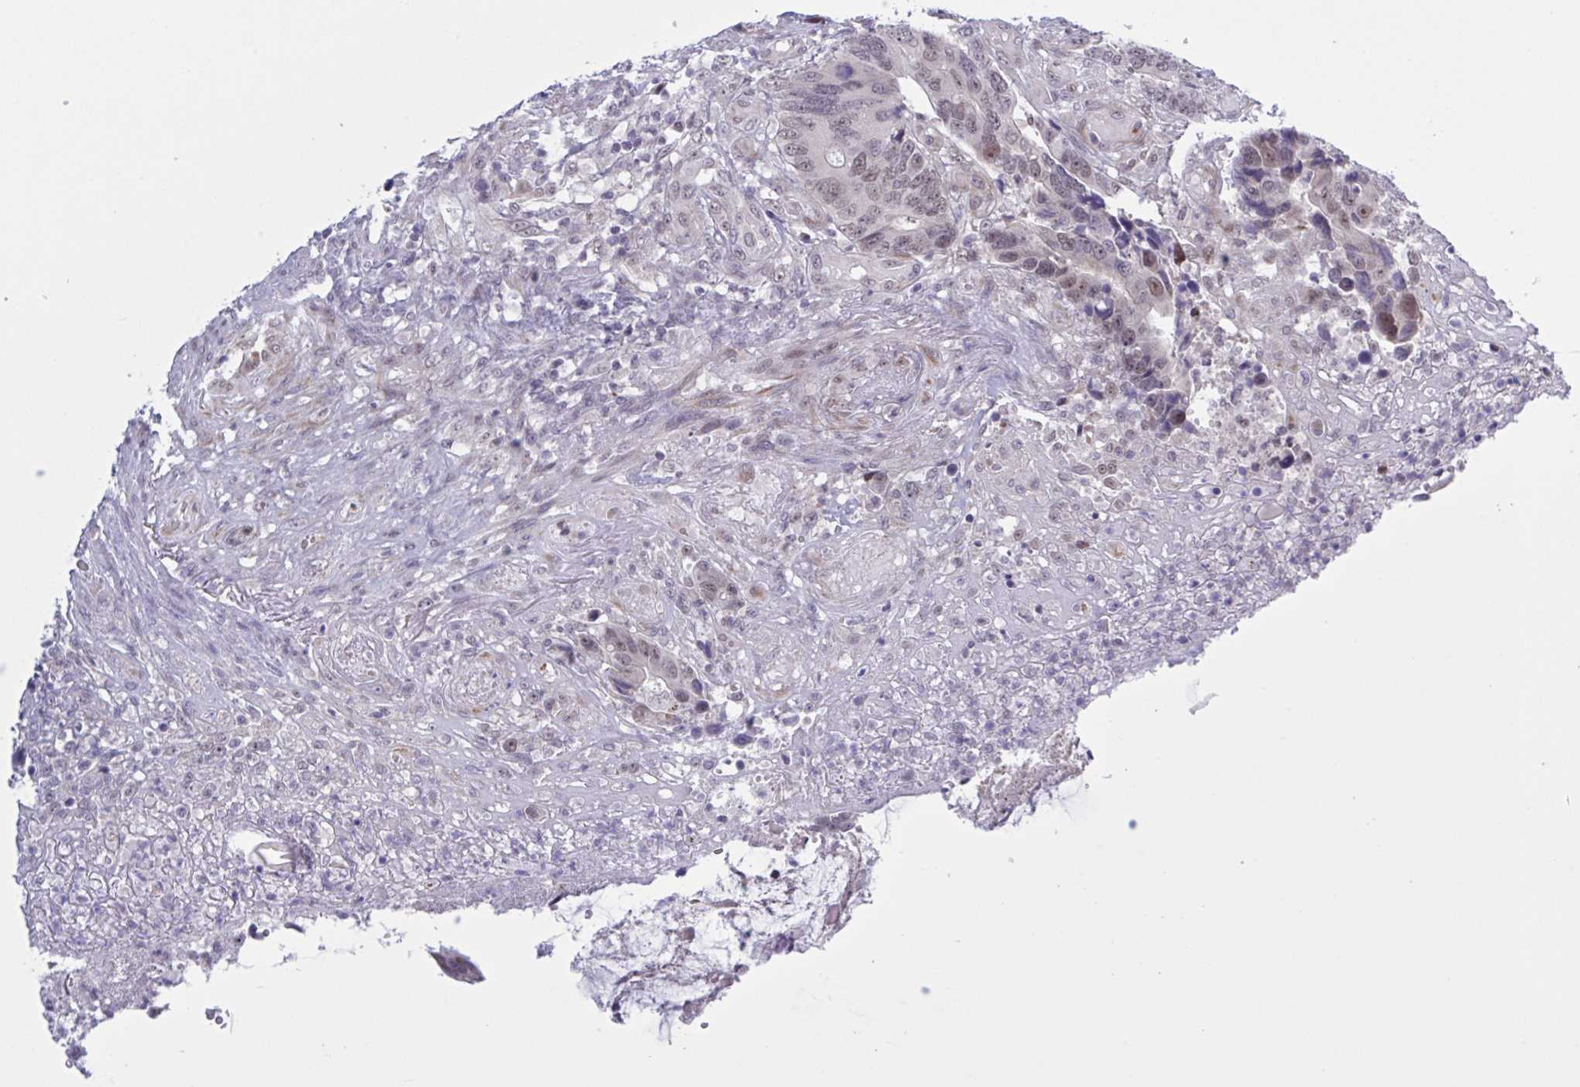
{"staining": {"intensity": "weak", "quantity": "25%-75%", "location": "nuclear"}, "tissue": "colorectal cancer", "cell_type": "Tumor cells", "image_type": "cancer", "snomed": [{"axis": "morphology", "description": "Adenocarcinoma, NOS"}, {"axis": "topography", "description": "Colon"}], "caption": "Colorectal adenocarcinoma was stained to show a protein in brown. There is low levels of weak nuclear staining in approximately 25%-75% of tumor cells.", "gene": "PRMT6", "patient": {"sex": "male", "age": 87}}